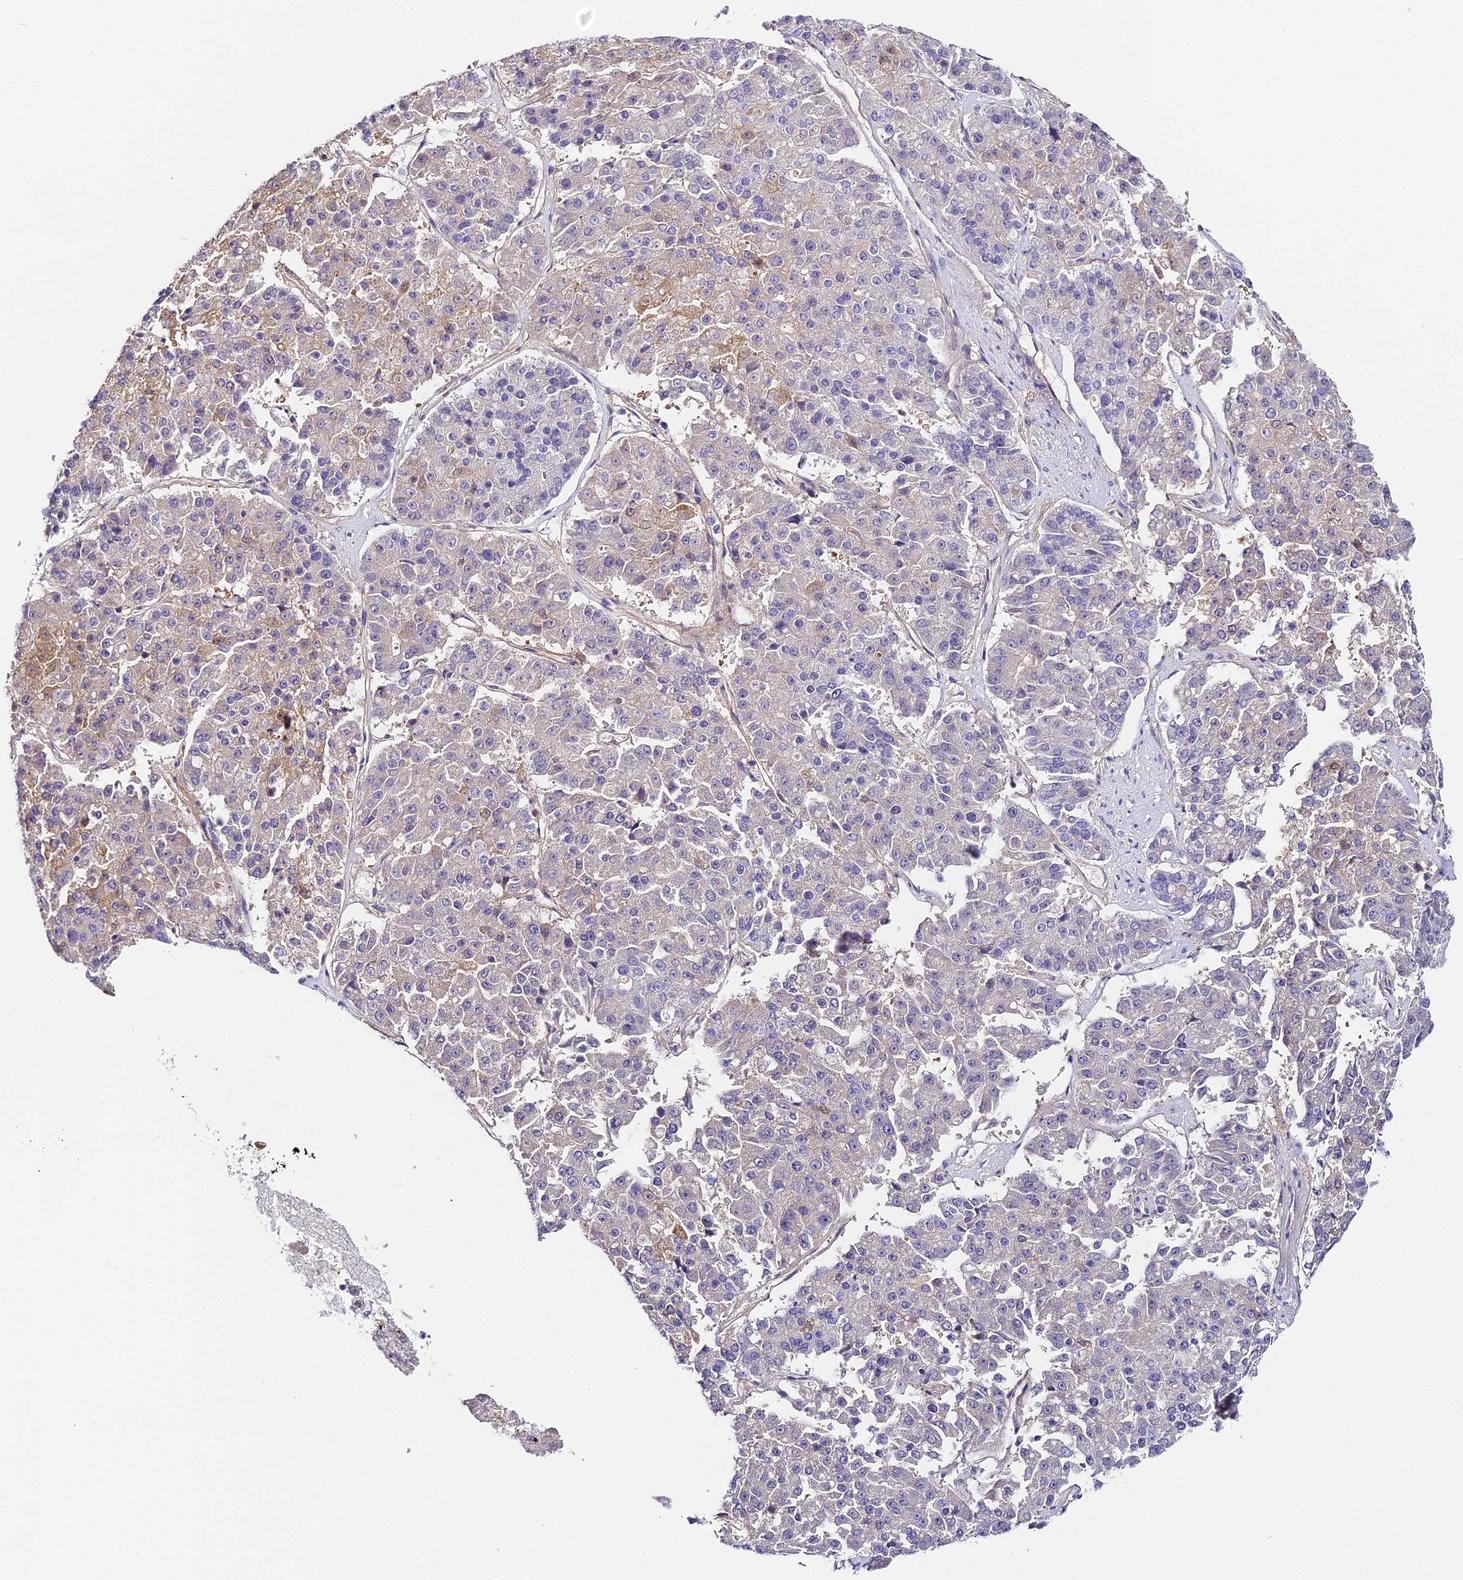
{"staining": {"intensity": "weak", "quantity": "<25%", "location": "cytoplasmic/membranous"}, "tissue": "pancreatic cancer", "cell_type": "Tumor cells", "image_type": "cancer", "snomed": [{"axis": "morphology", "description": "Adenocarcinoma, NOS"}, {"axis": "topography", "description": "Pancreas"}], "caption": "Adenocarcinoma (pancreatic) was stained to show a protein in brown. There is no significant expression in tumor cells. (DAB (3,3'-diaminobenzidine) immunohistochemistry (IHC) visualized using brightfield microscopy, high magnification).", "gene": "ABHD14A-ACY1", "patient": {"sex": "male", "age": 50}}